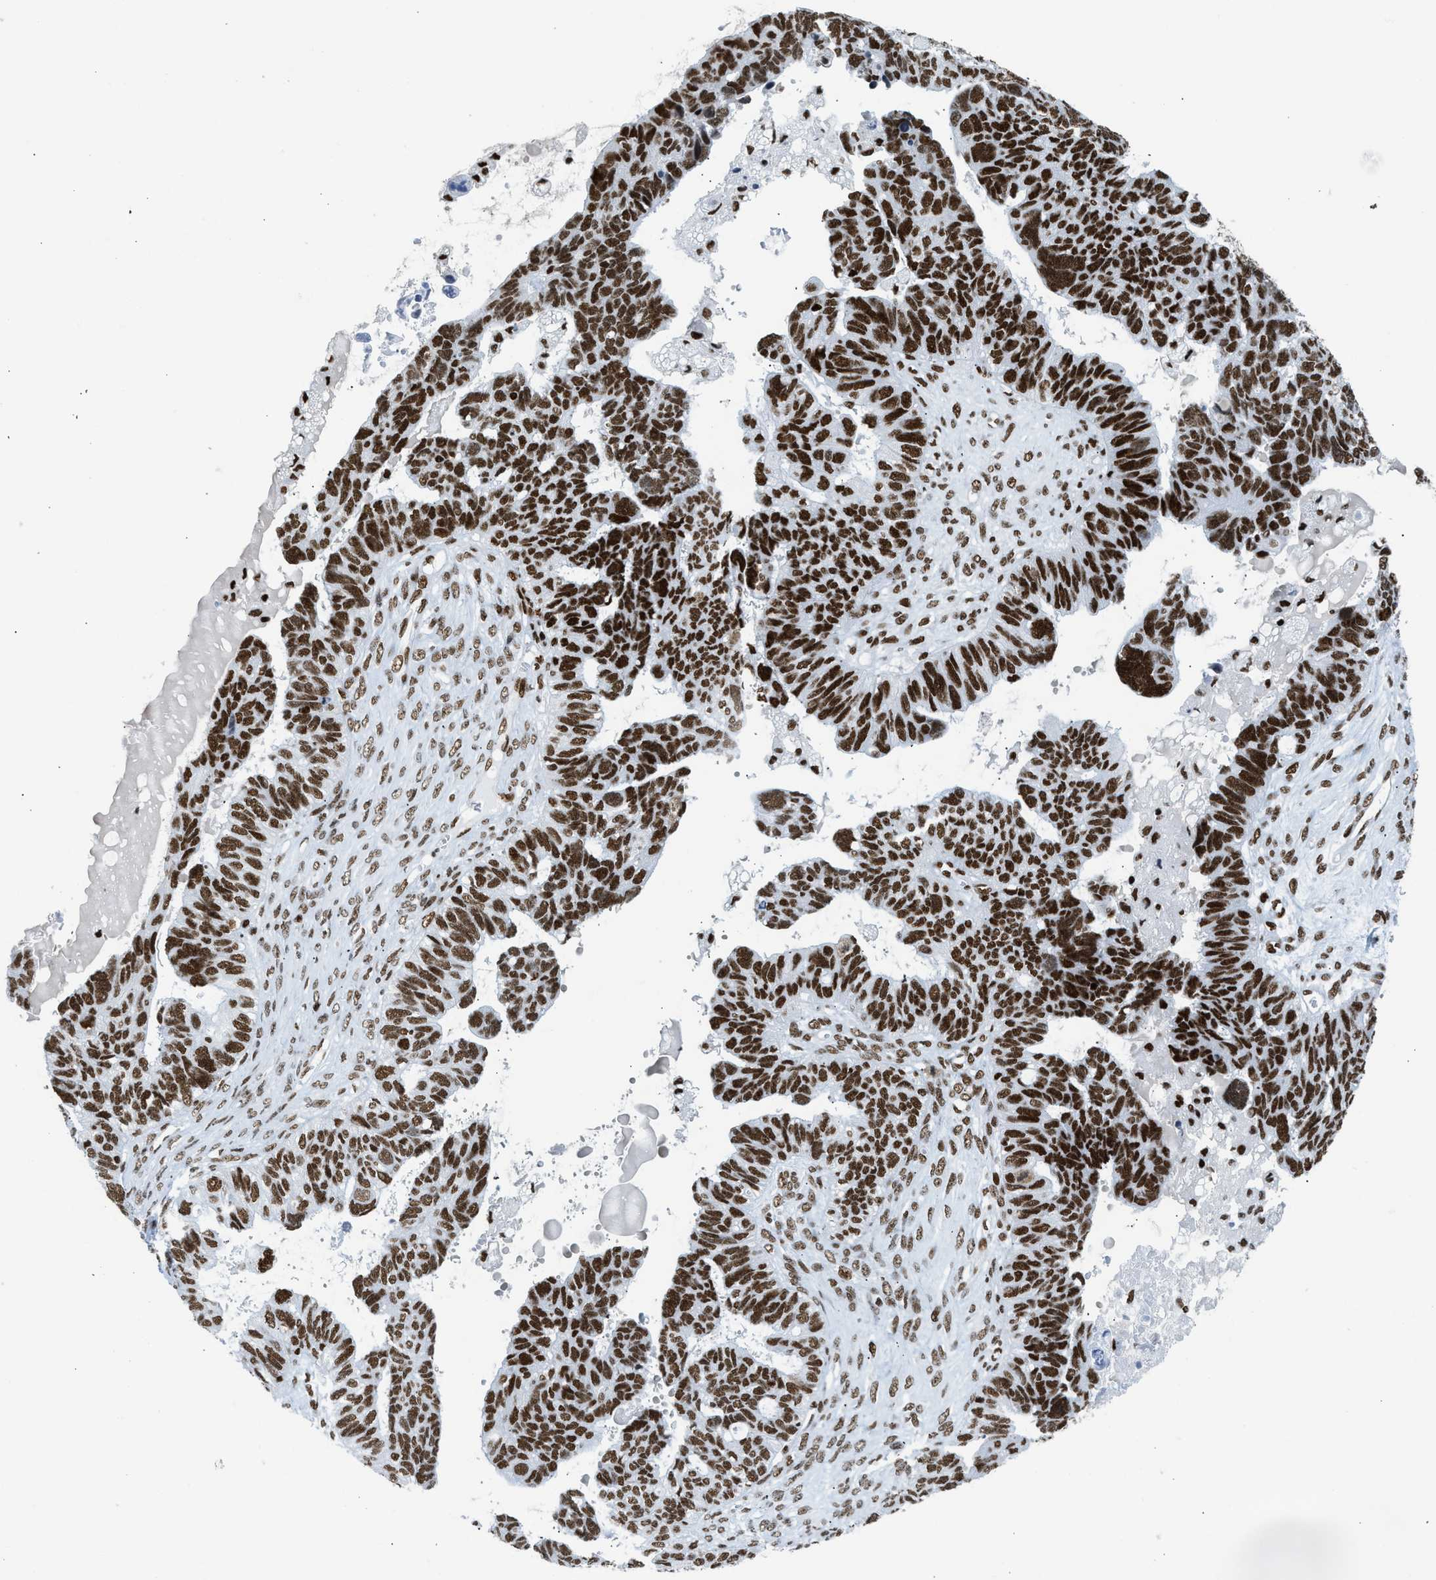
{"staining": {"intensity": "strong", "quantity": ">75%", "location": "nuclear"}, "tissue": "ovarian cancer", "cell_type": "Tumor cells", "image_type": "cancer", "snomed": [{"axis": "morphology", "description": "Cystadenocarcinoma, serous, NOS"}, {"axis": "topography", "description": "Ovary"}], "caption": "A micrograph of serous cystadenocarcinoma (ovarian) stained for a protein shows strong nuclear brown staining in tumor cells.", "gene": "PIF1", "patient": {"sex": "female", "age": 79}}